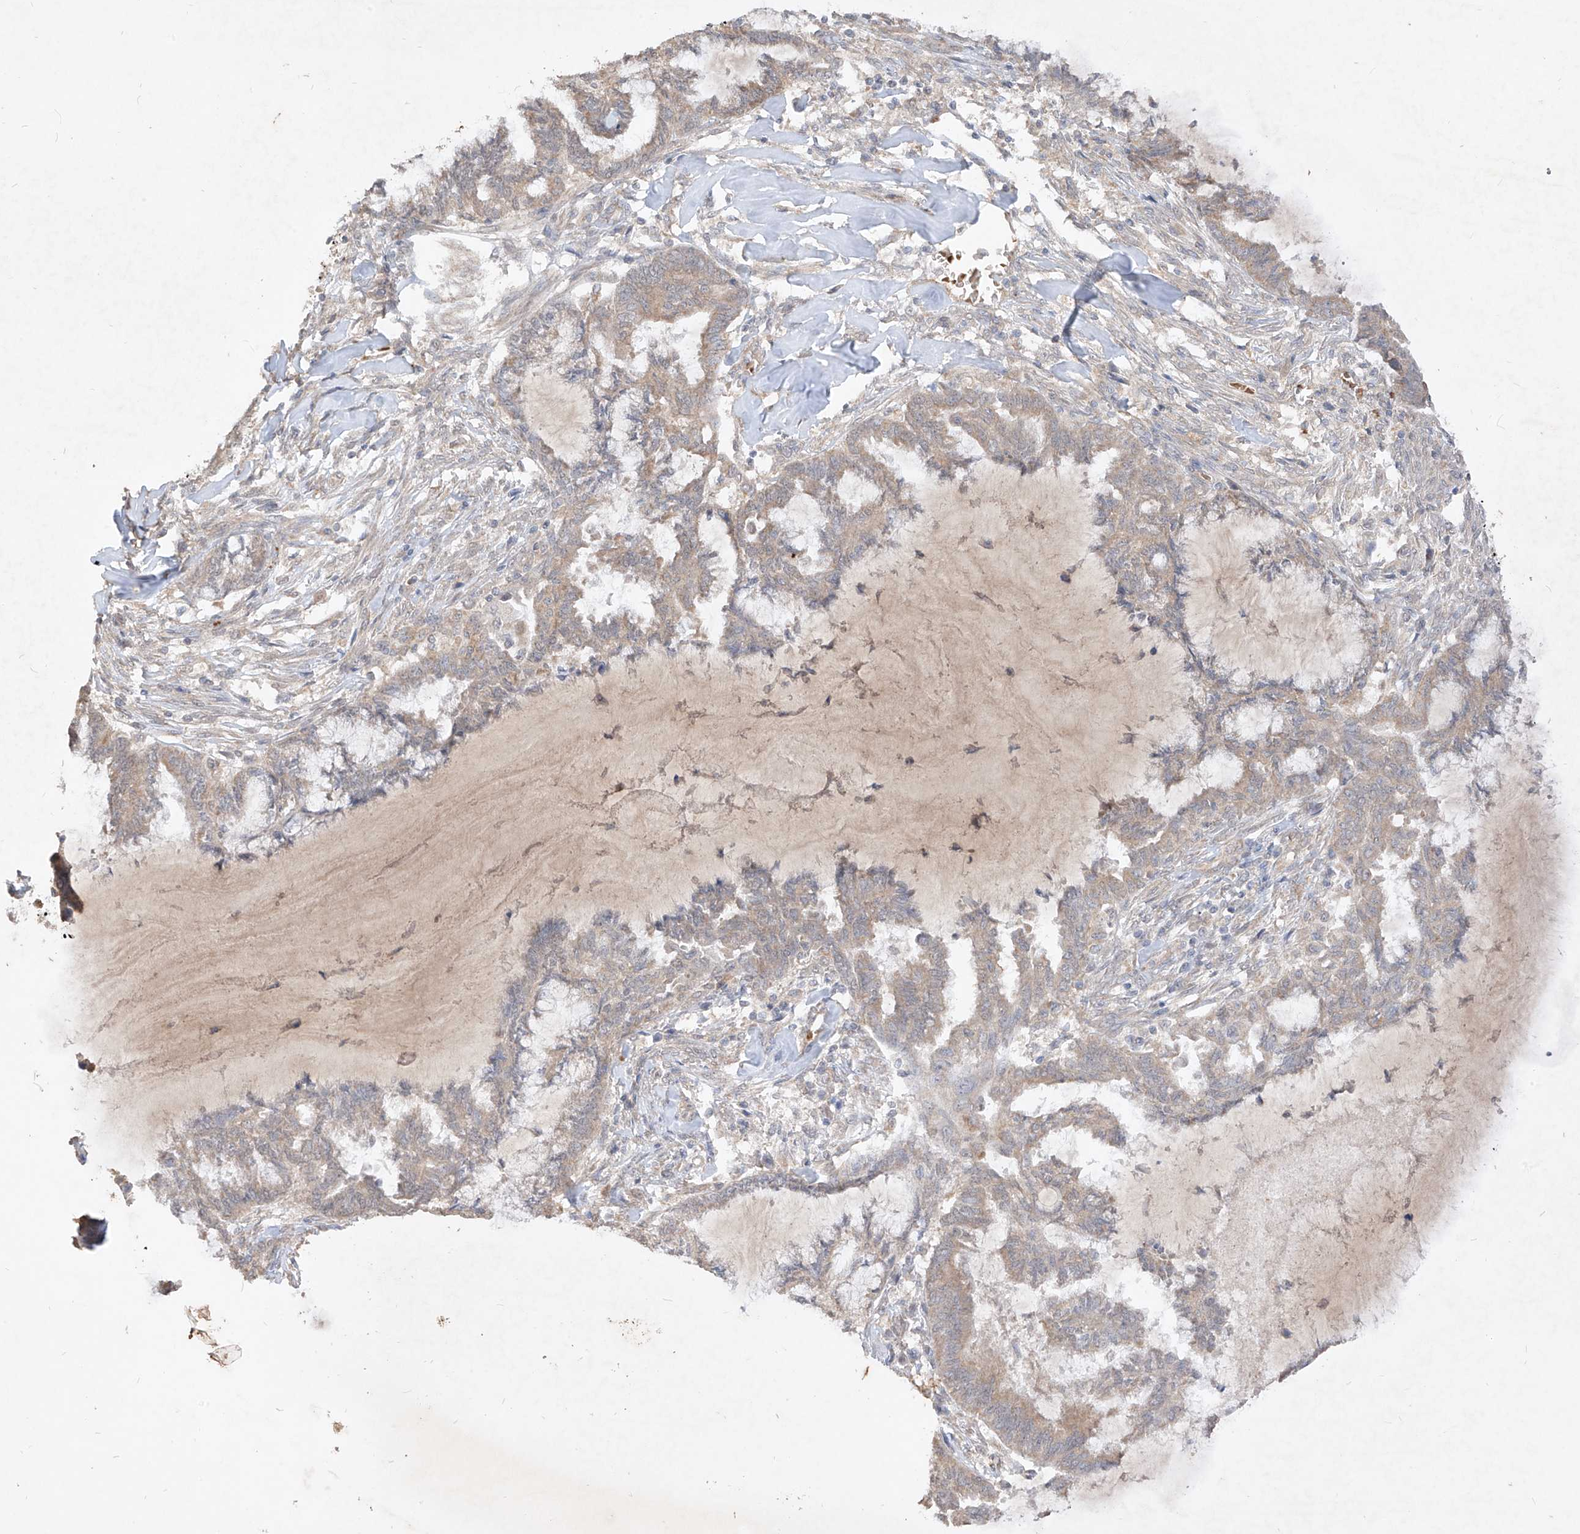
{"staining": {"intensity": "weak", "quantity": ">75%", "location": "cytoplasmic/membranous"}, "tissue": "endometrial cancer", "cell_type": "Tumor cells", "image_type": "cancer", "snomed": [{"axis": "morphology", "description": "Adenocarcinoma, NOS"}, {"axis": "topography", "description": "Endometrium"}], "caption": "Endometrial adenocarcinoma was stained to show a protein in brown. There is low levels of weak cytoplasmic/membranous expression in approximately >75% of tumor cells. (brown staining indicates protein expression, while blue staining denotes nuclei).", "gene": "MTUS2", "patient": {"sex": "female", "age": 86}}